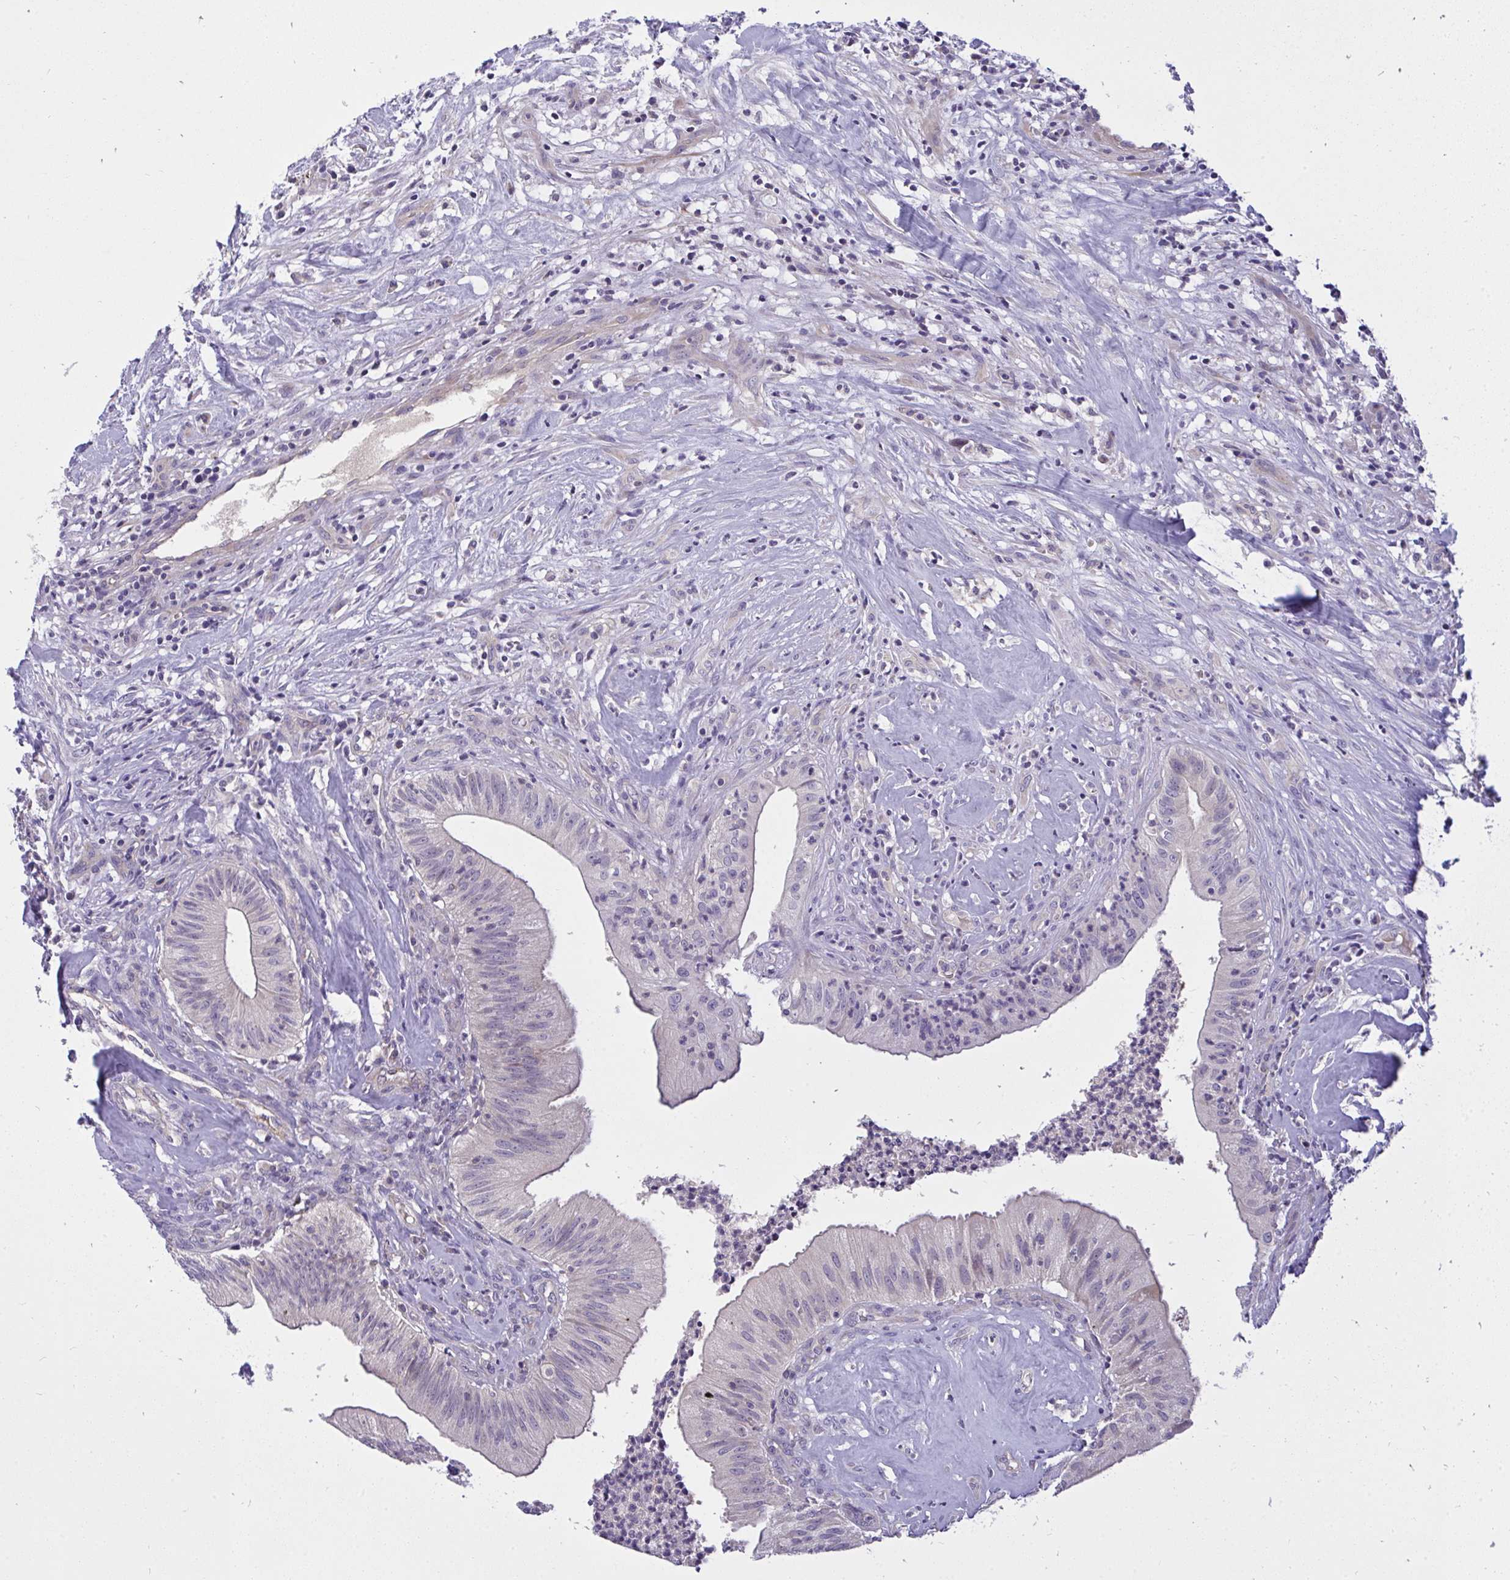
{"staining": {"intensity": "negative", "quantity": "none", "location": "none"}, "tissue": "head and neck cancer", "cell_type": "Tumor cells", "image_type": "cancer", "snomed": [{"axis": "morphology", "description": "Adenocarcinoma, NOS"}, {"axis": "topography", "description": "Head-Neck"}], "caption": "Adenocarcinoma (head and neck) stained for a protein using IHC shows no staining tumor cells.", "gene": "C19orf54", "patient": {"sex": "male", "age": 44}}